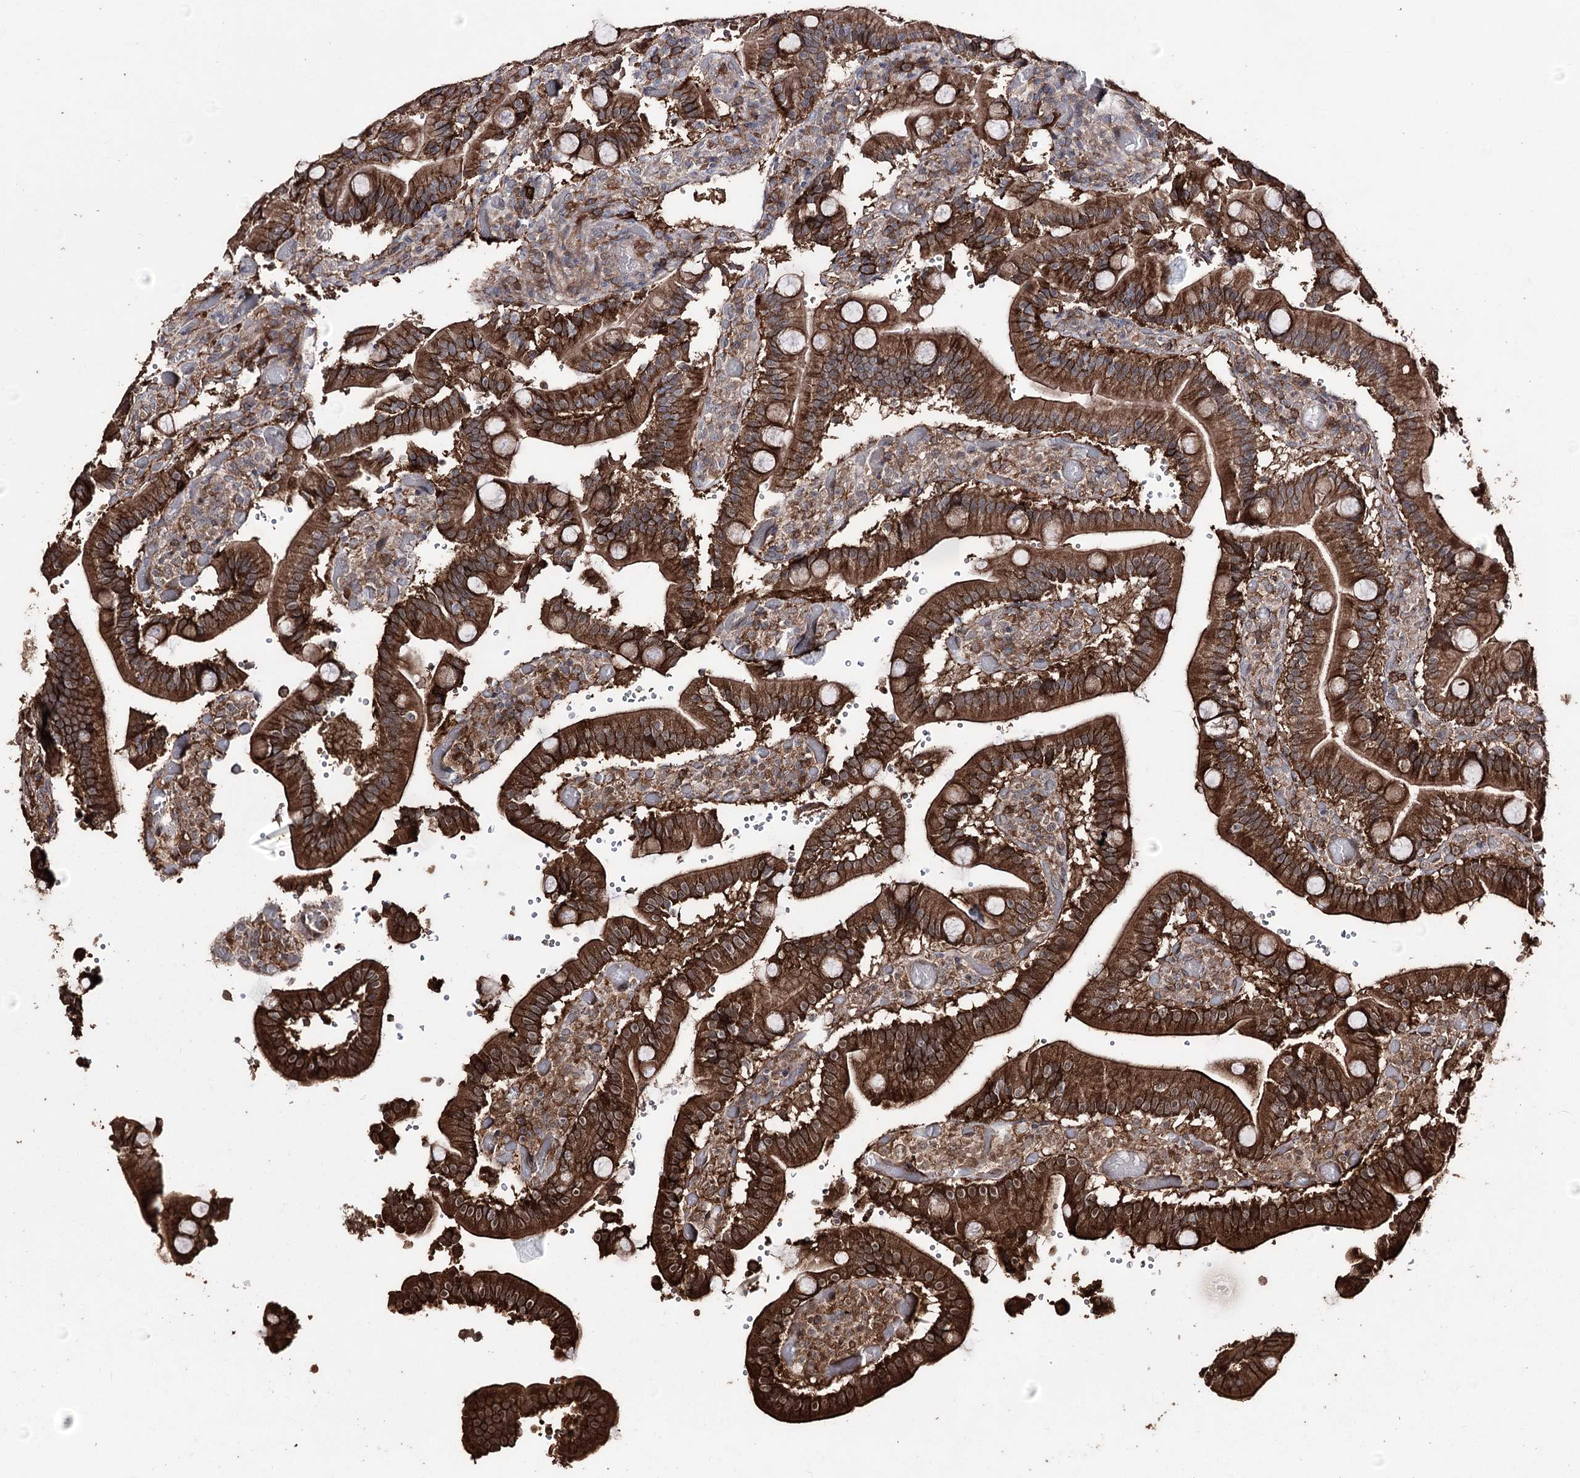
{"staining": {"intensity": "strong", "quantity": ">75%", "location": "cytoplasmic/membranous"}, "tissue": "duodenum", "cell_type": "Glandular cells", "image_type": "normal", "snomed": [{"axis": "morphology", "description": "Normal tissue, NOS"}, {"axis": "topography", "description": "Duodenum"}], "caption": "This photomicrograph shows immunohistochemistry staining of unremarkable duodenum, with high strong cytoplasmic/membranous staining in about >75% of glandular cells.", "gene": "ZNF662", "patient": {"sex": "female", "age": 62}}